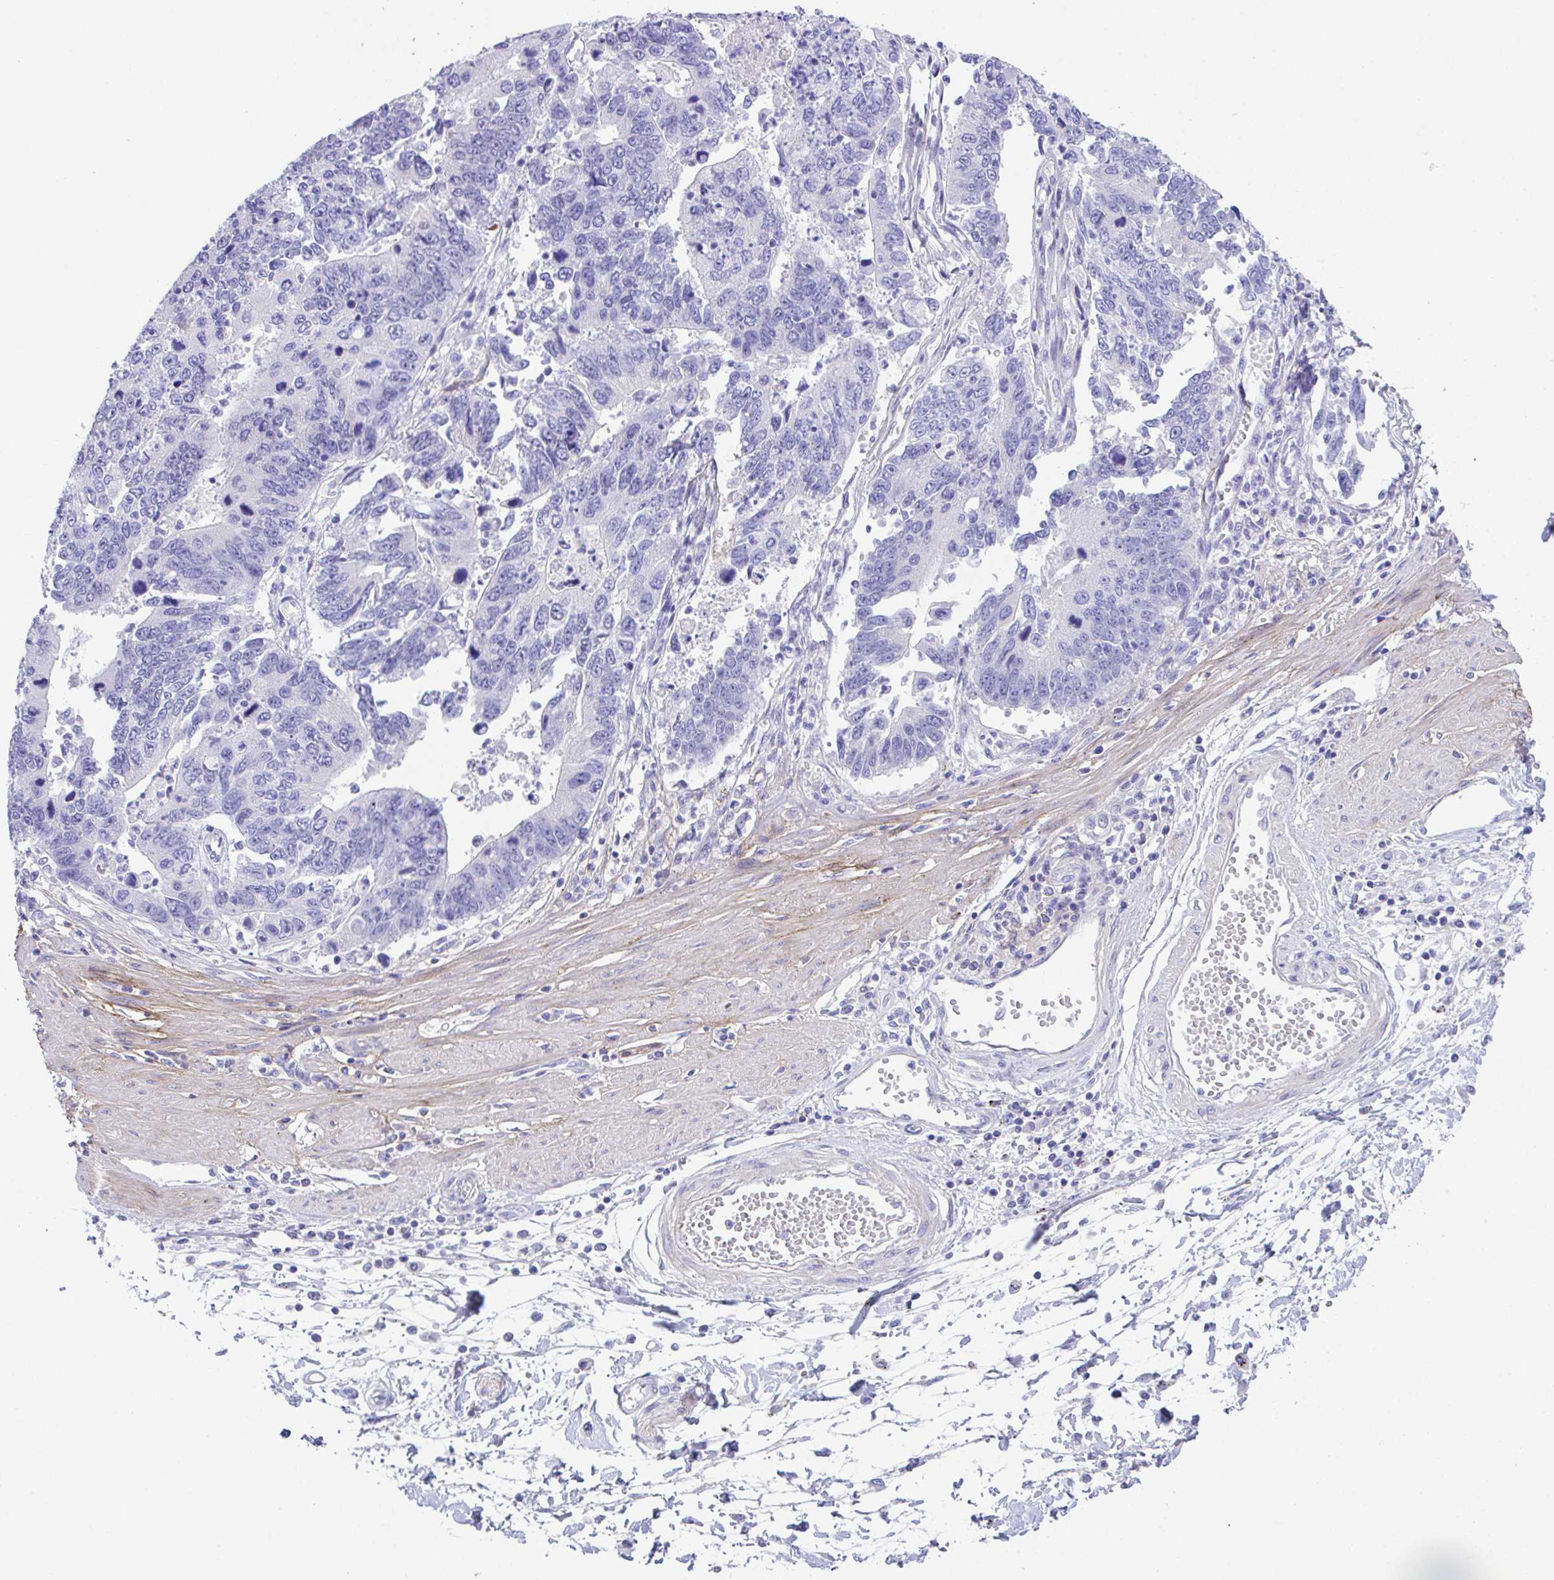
{"staining": {"intensity": "negative", "quantity": "none", "location": "none"}, "tissue": "stomach cancer", "cell_type": "Tumor cells", "image_type": "cancer", "snomed": [{"axis": "morphology", "description": "Adenocarcinoma, NOS"}, {"axis": "topography", "description": "Stomach"}], "caption": "There is no significant staining in tumor cells of stomach adenocarcinoma.", "gene": "SLC16A6", "patient": {"sex": "male", "age": 59}}